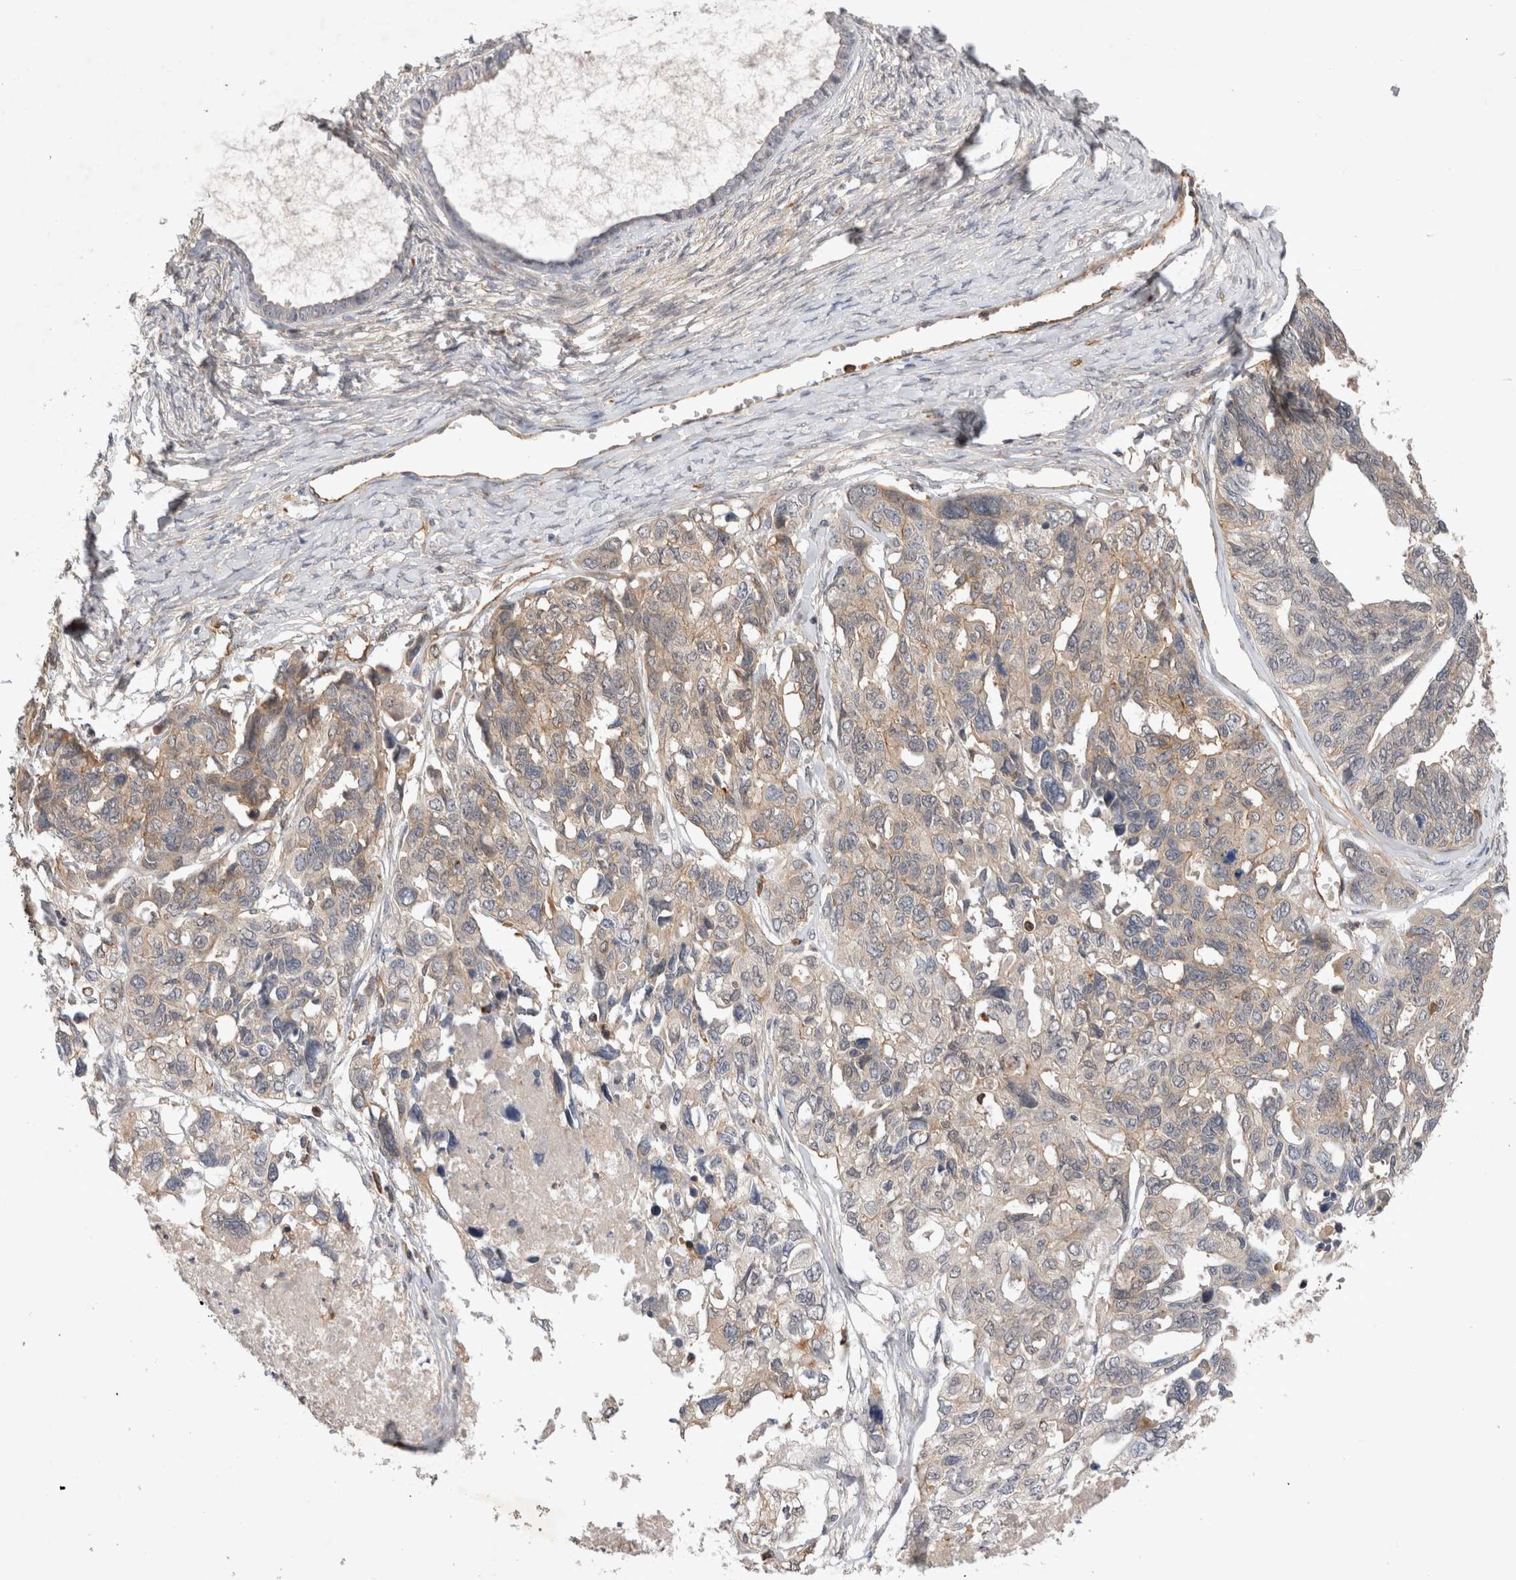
{"staining": {"intensity": "weak", "quantity": "<25%", "location": "cytoplasmic/membranous"}, "tissue": "ovarian cancer", "cell_type": "Tumor cells", "image_type": "cancer", "snomed": [{"axis": "morphology", "description": "Cystadenocarcinoma, serous, NOS"}, {"axis": "topography", "description": "Ovary"}], "caption": "This is an immunohistochemistry image of human serous cystadenocarcinoma (ovarian). There is no expression in tumor cells.", "gene": "BNIP2", "patient": {"sex": "female", "age": 79}}